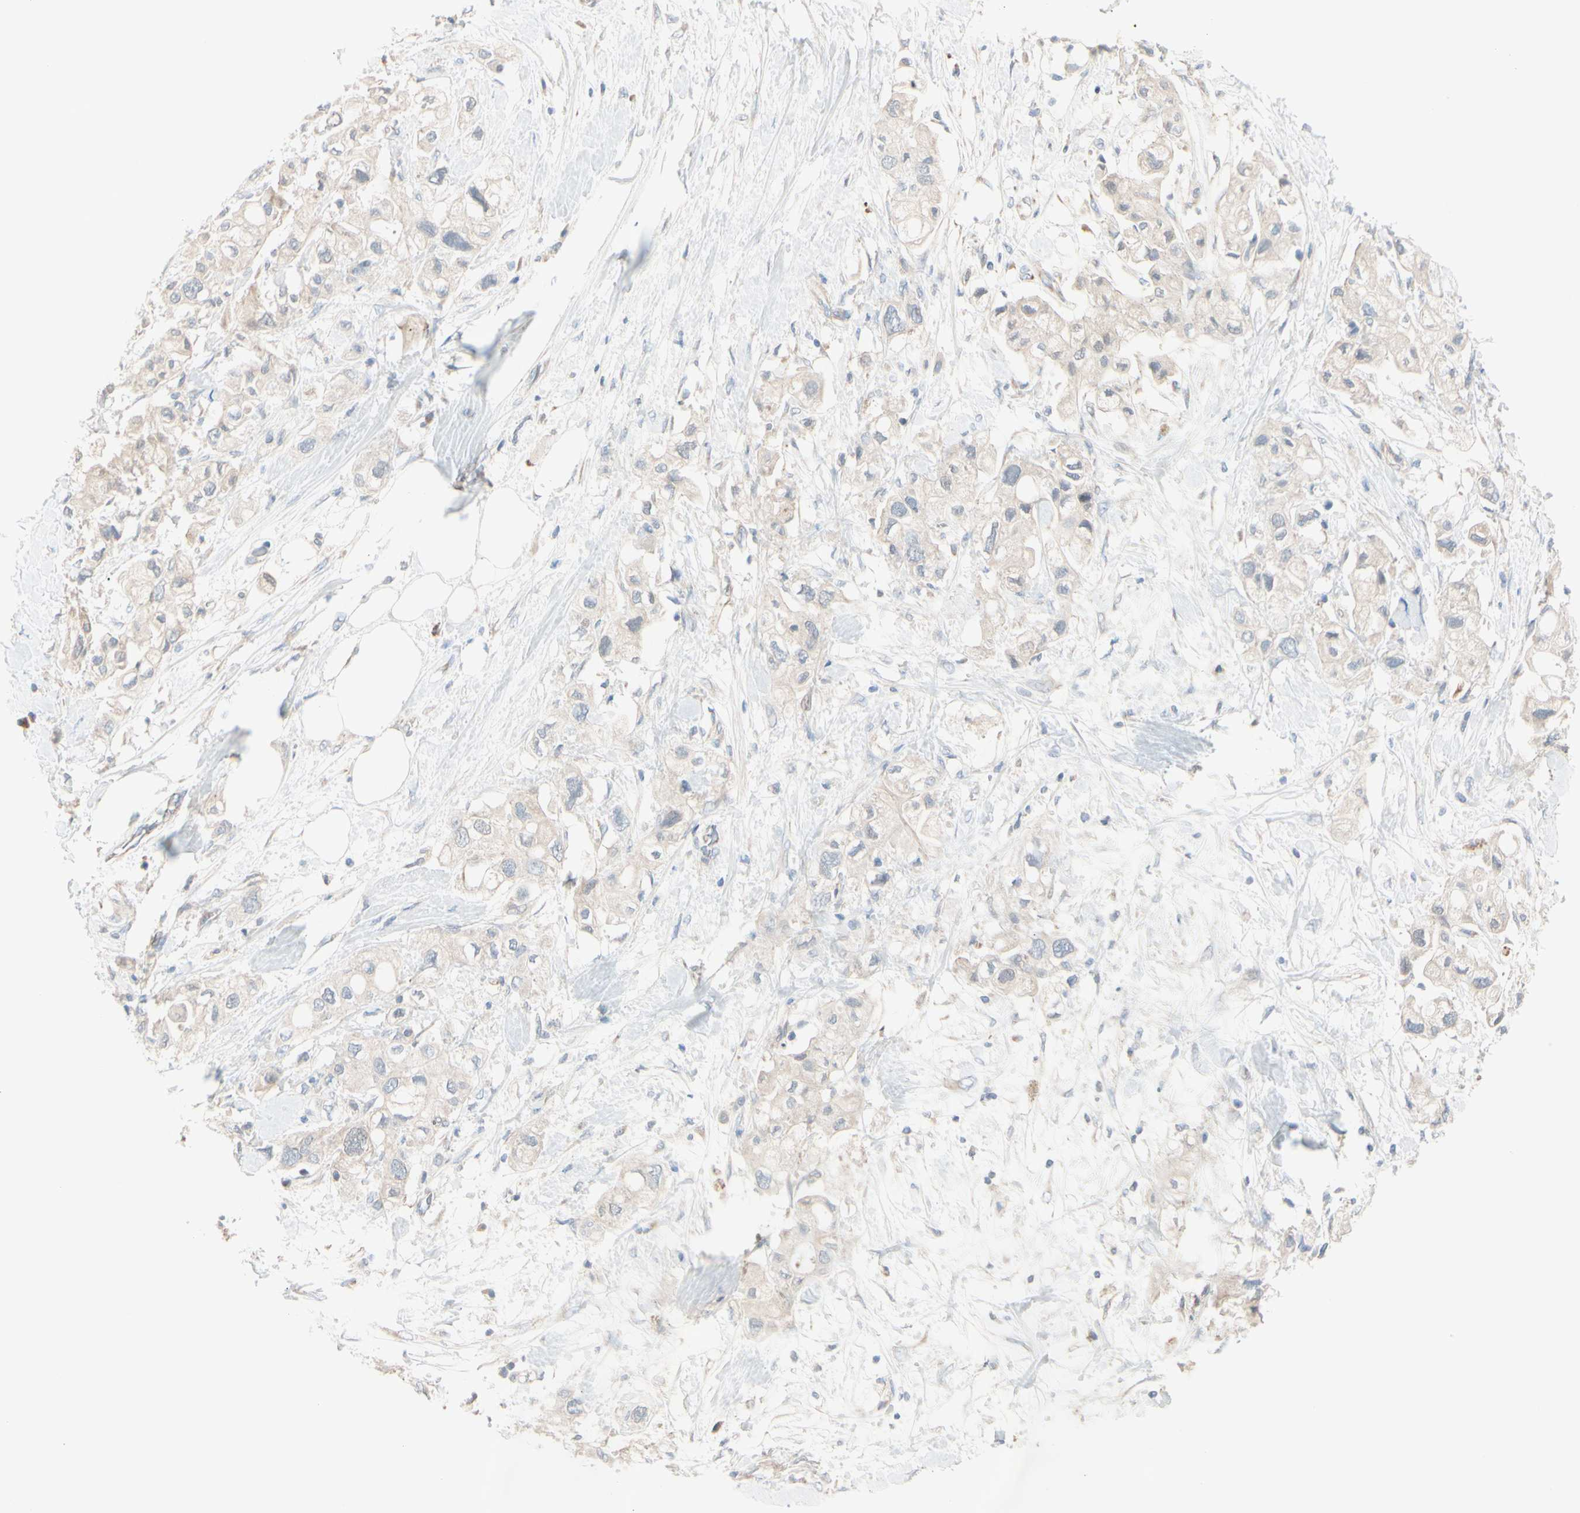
{"staining": {"intensity": "weak", "quantity": ">75%", "location": "cytoplasmic/membranous"}, "tissue": "pancreatic cancer", "cell_type": "Tumor cells", "image_type": "cancer", "snomed": [{"axis": "morphology", "description": "Adenocarcinoma, NOS"}, {"axis": "topography", "description": "Pancreas"}], "caption": "Human pancreatic cancer stained for a protein (brown) shows weak cytoplasmic/membranous positive expression in approximately >75% of tumor cells.", "gene": "EPHA3", "patient": {"sex": "female", "age": 56}}